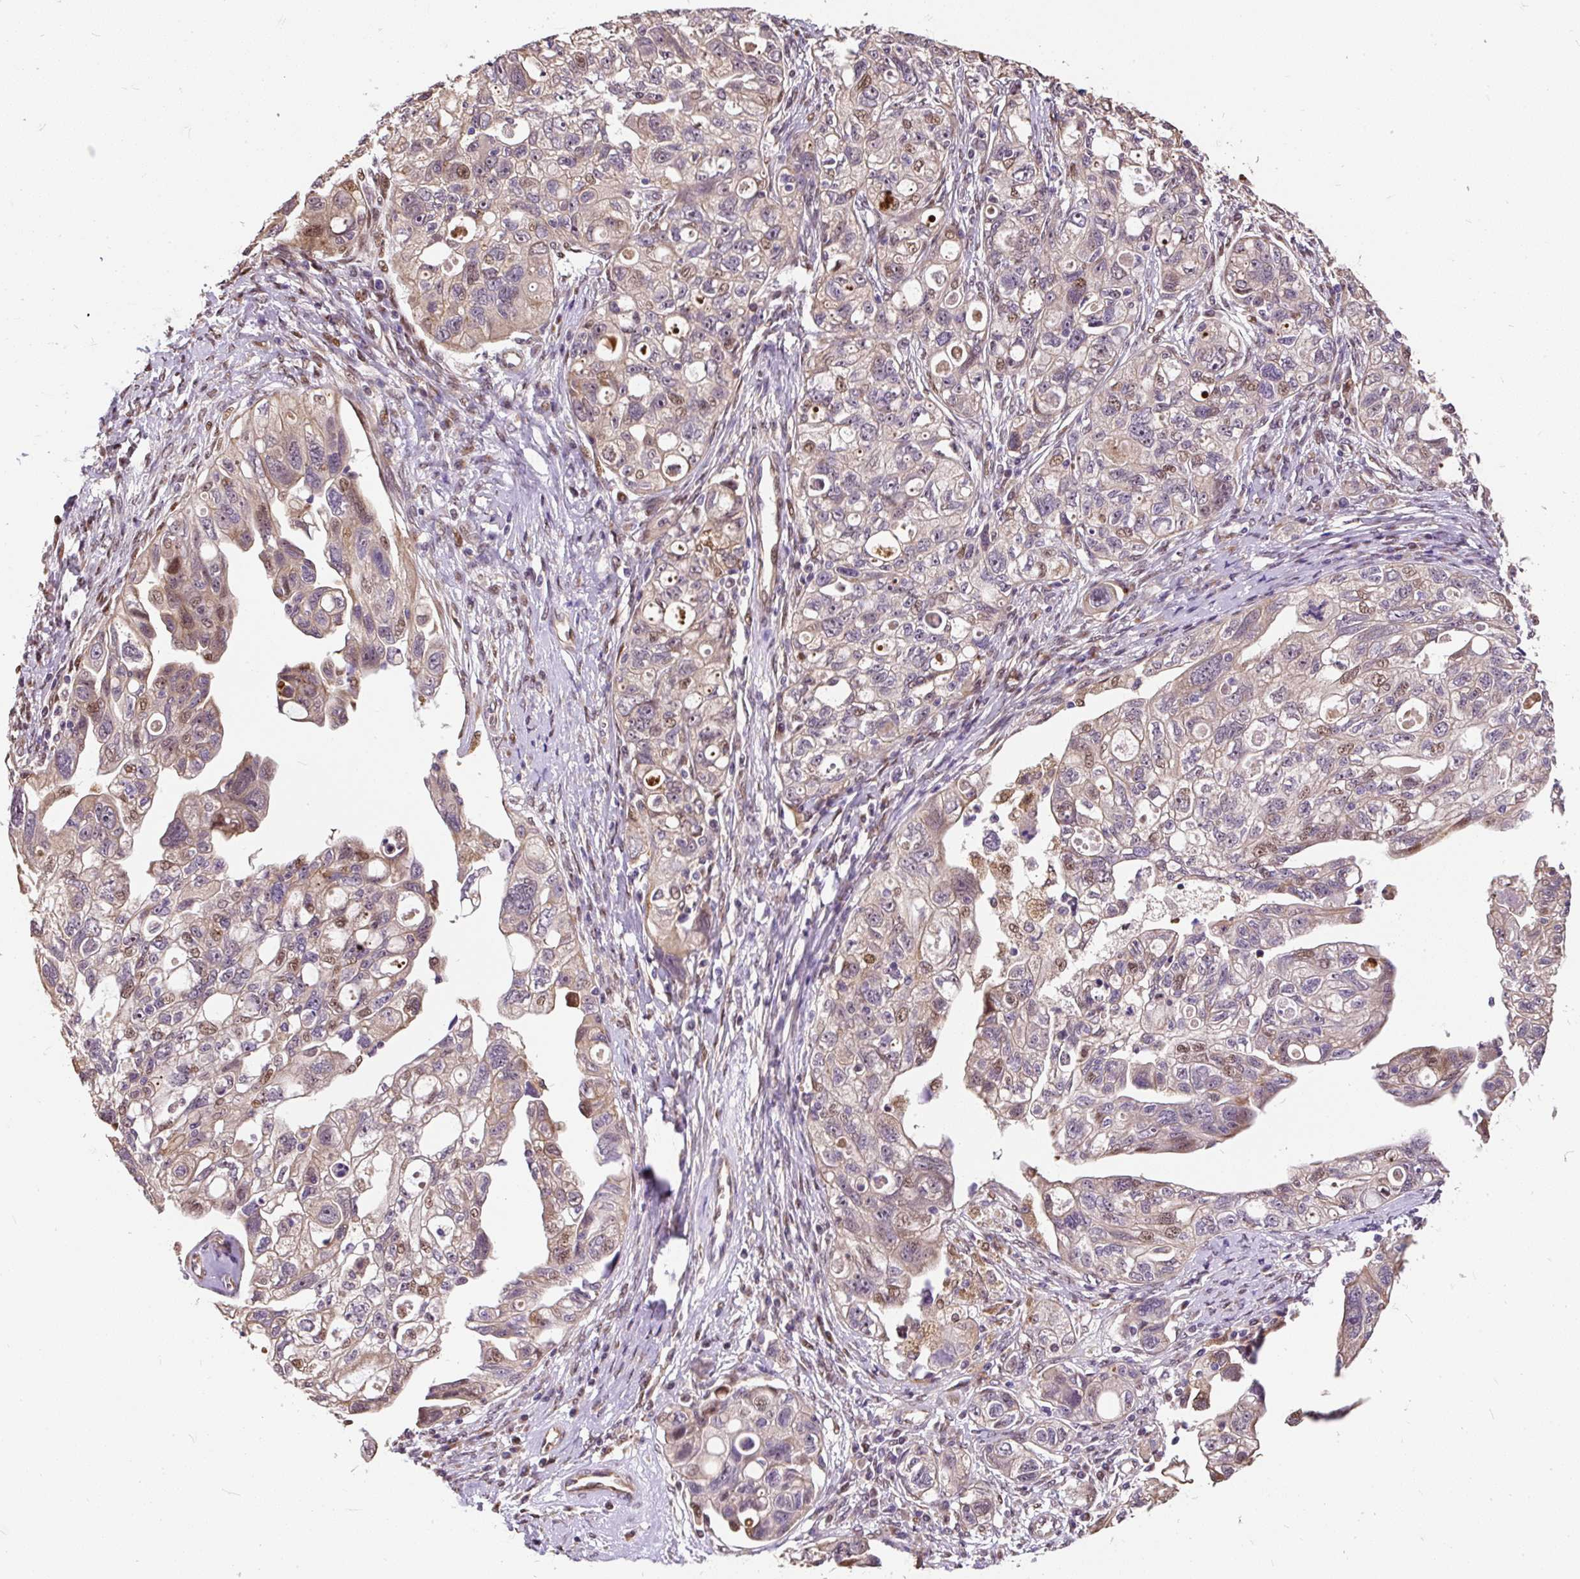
{"staining": {"intensity": "weak", "quantity": "<25%", "location": "nuclear"}, "tissue": "ovarian cancer", "cell_type": "Tumor cells", "image_type": "cancer", "snomed": [{"axis": "morphology", "description": "Carcinoma, NOS"}, {"axis": "morphology", "description": "Cystadenocarcinoma, serous, NOS"}, {"axis": "topography", "description": "Ovary"}], "caption": "An image of ovarian carcinoma stained for a protein demonstrates no brown staining in tumor cells.", "gene": "PUS7L", "patient": {"sex": "female", "age": 69}}